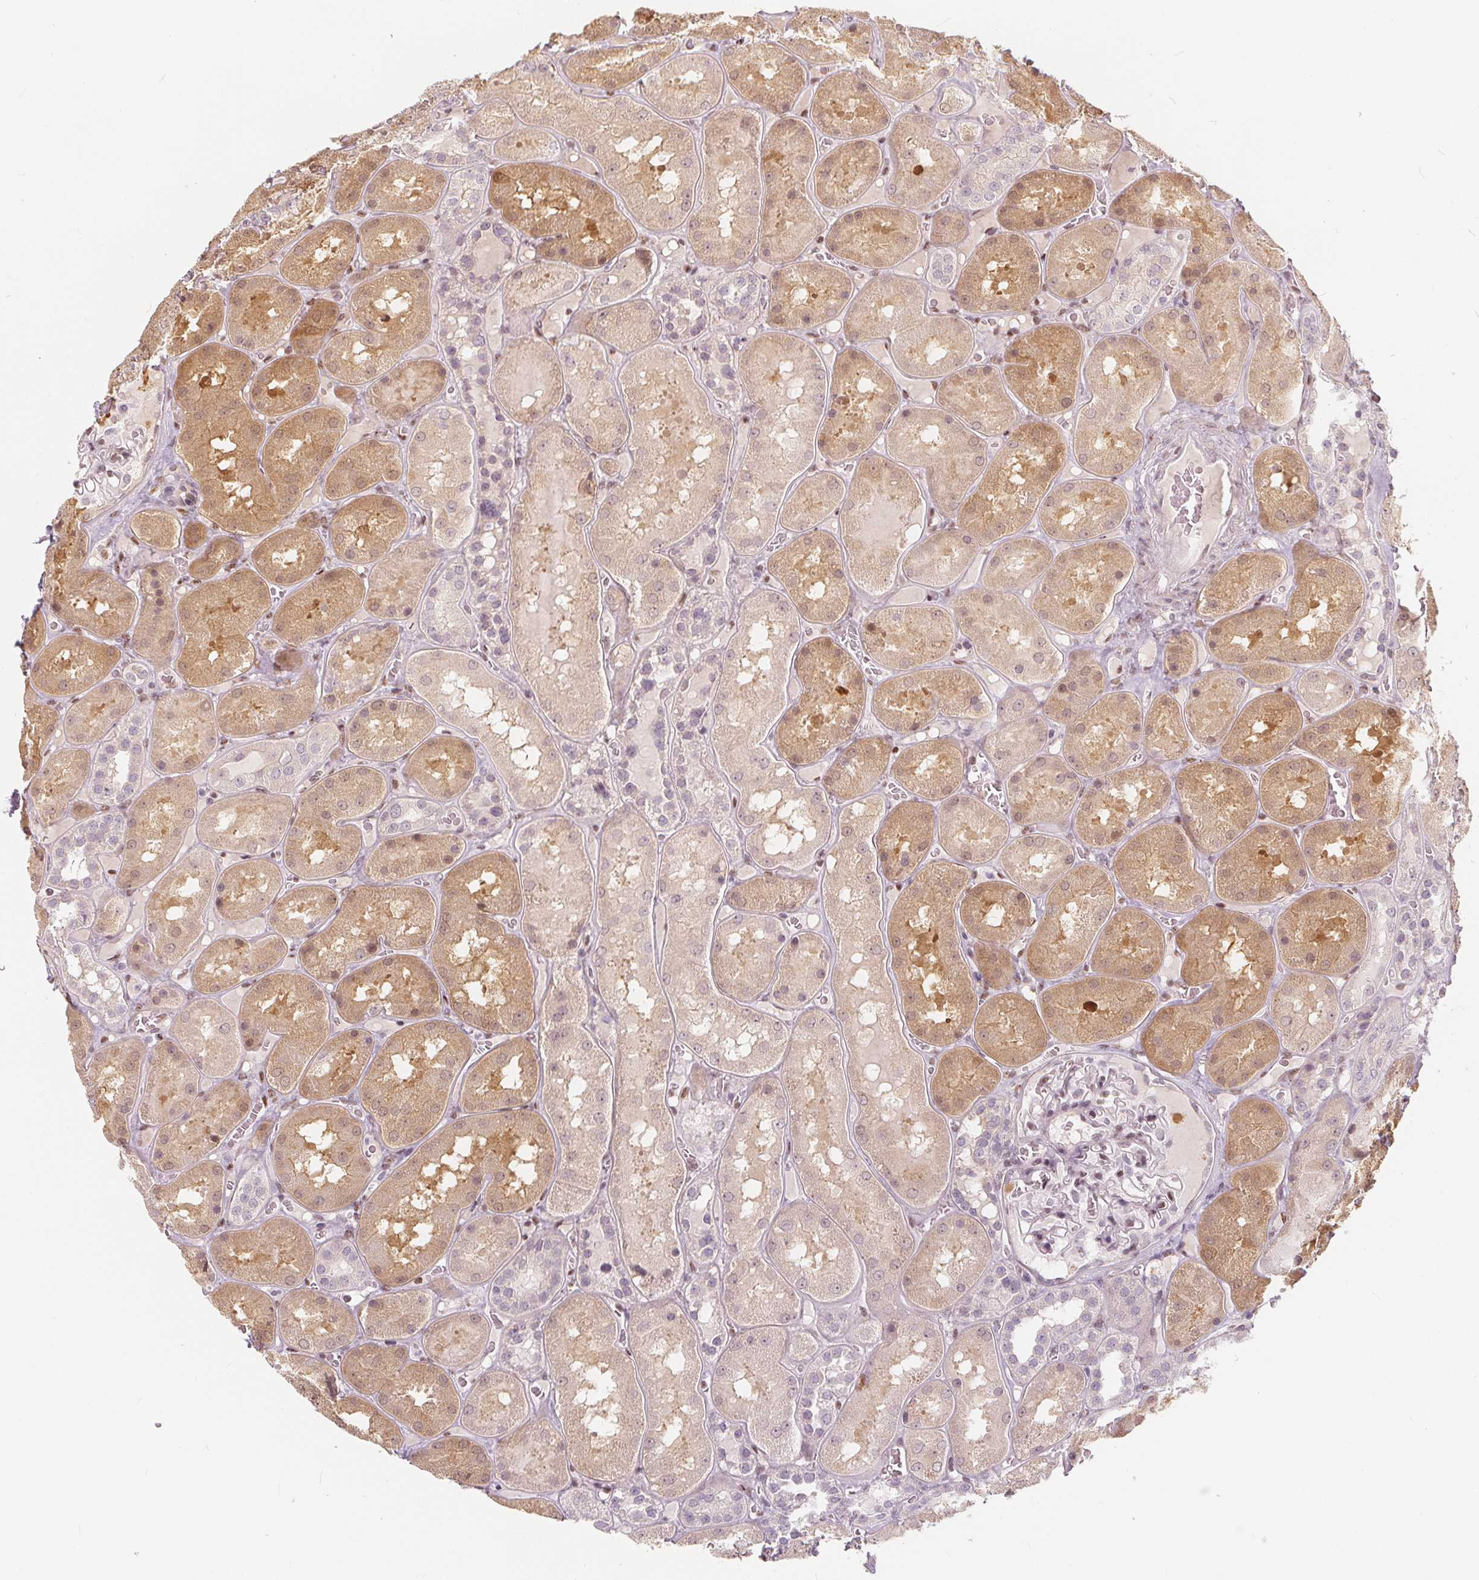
{"staining": {"intensity": "negative", "quantity": "none", "location": "none"}, "tissue": "kidney", "cell_type": "Cells in glomeruli", "image_type": "normal", "snomed": [{"axis": "morphology", "description": "Normal tissue, NOS"}, {"axis": "topography", "description": "Kidney"}], "caption": "Kidney stained for a protein using immunohistochemistry displays no staining cells in glomeruli.", "gene": "DRC3", "patient": {"sex": "male", "age": 73}}